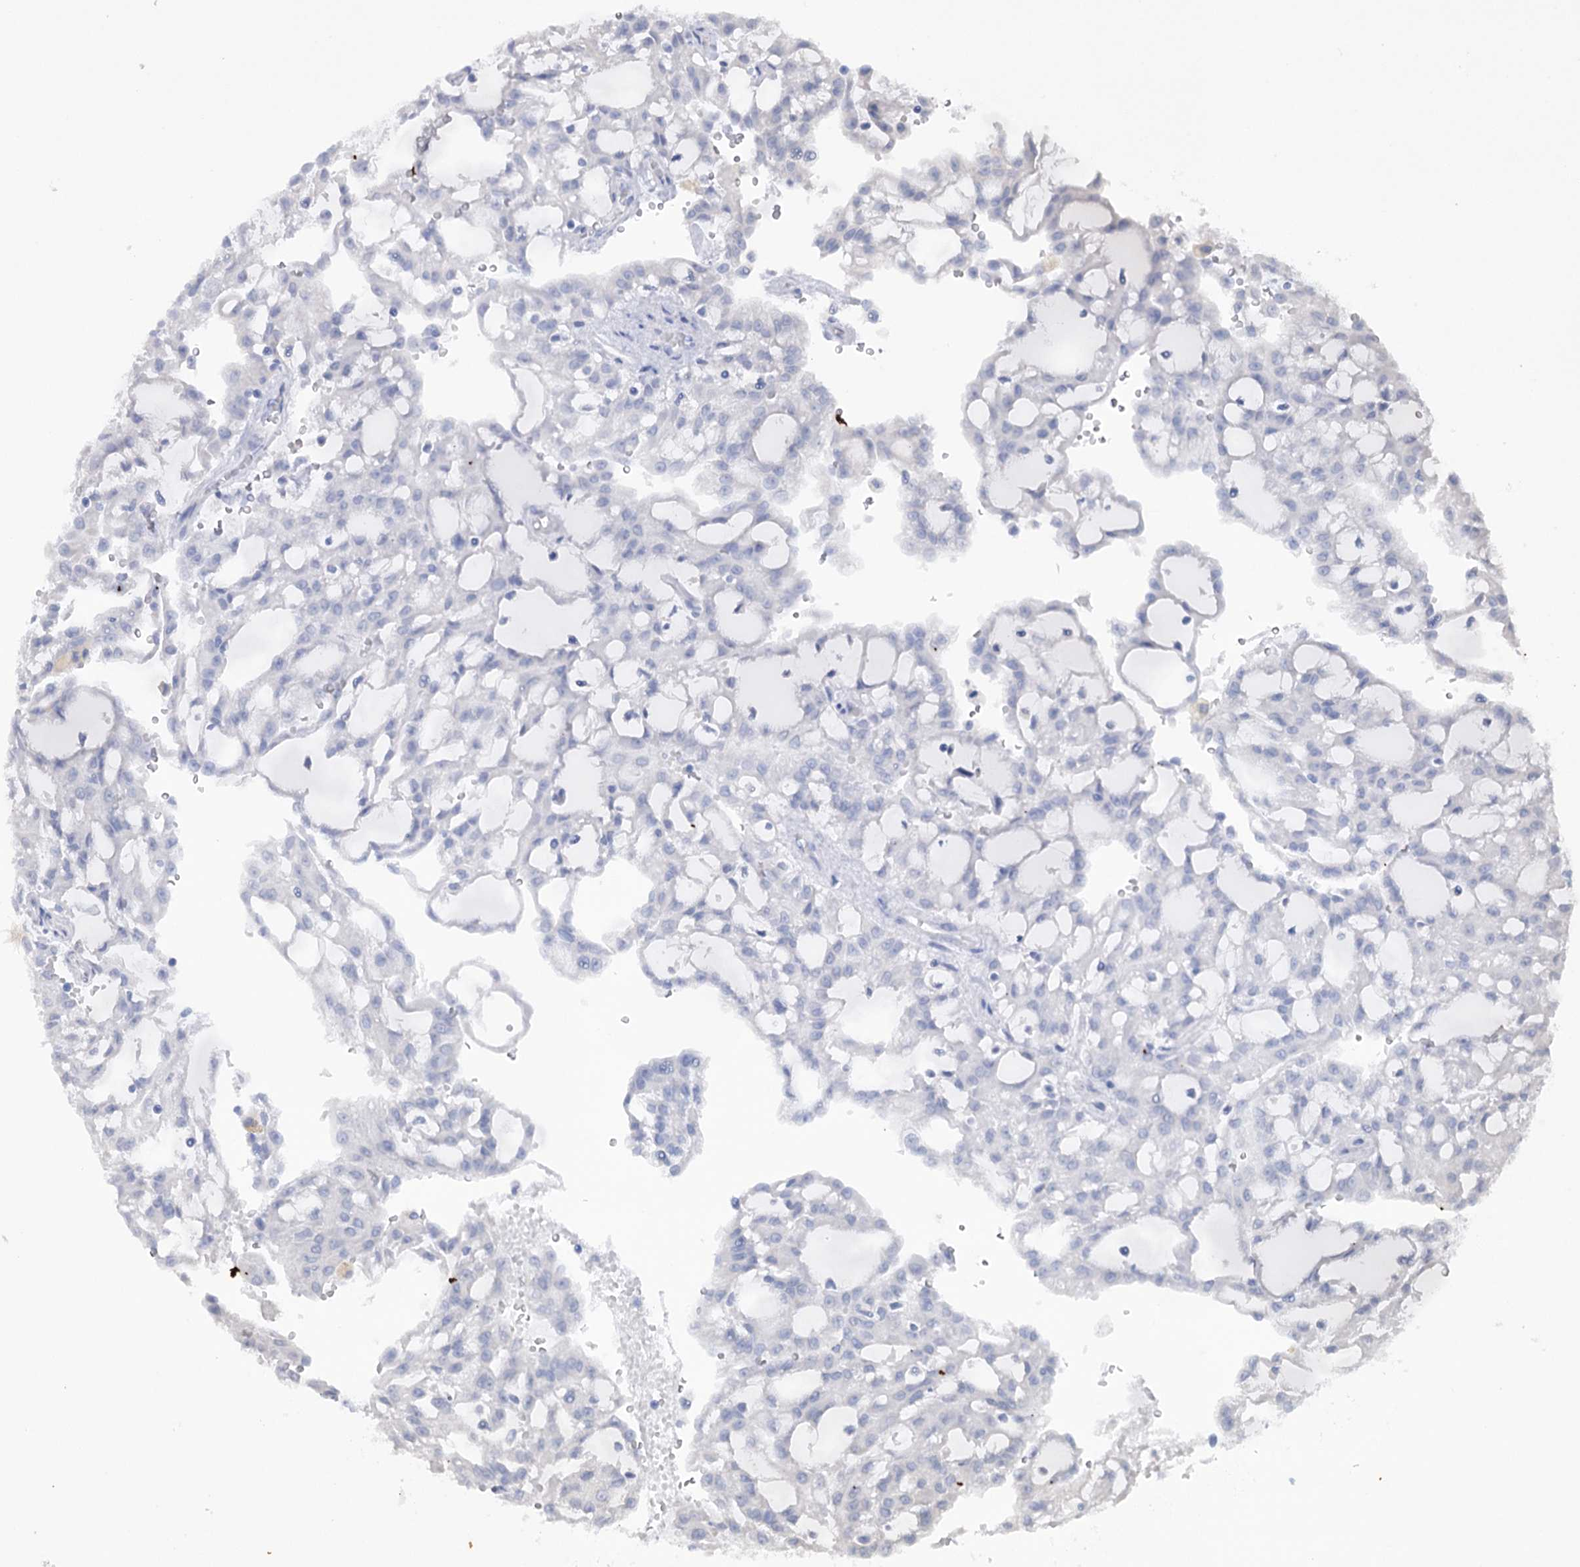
{"staining": {"intensity": "negative", "quantity": "none", "location": "none"}, "tissue": "renal cancer", "cell_type": "Tumor cells", "image_type": "cancer", "snomed": [{"axis": "morphology", "description": "Adenocarcinoma, NOS"}, {"axis": "topography", "description": "Kidney"}], "caption": "This is a image of IHC staining of renal cancer (adenocarcinoma), which shows no staining in tumor cells. Nuclei are stained in blue.", "gene": "MTCH2", "patient": {"sex": "male", "age": 63}}